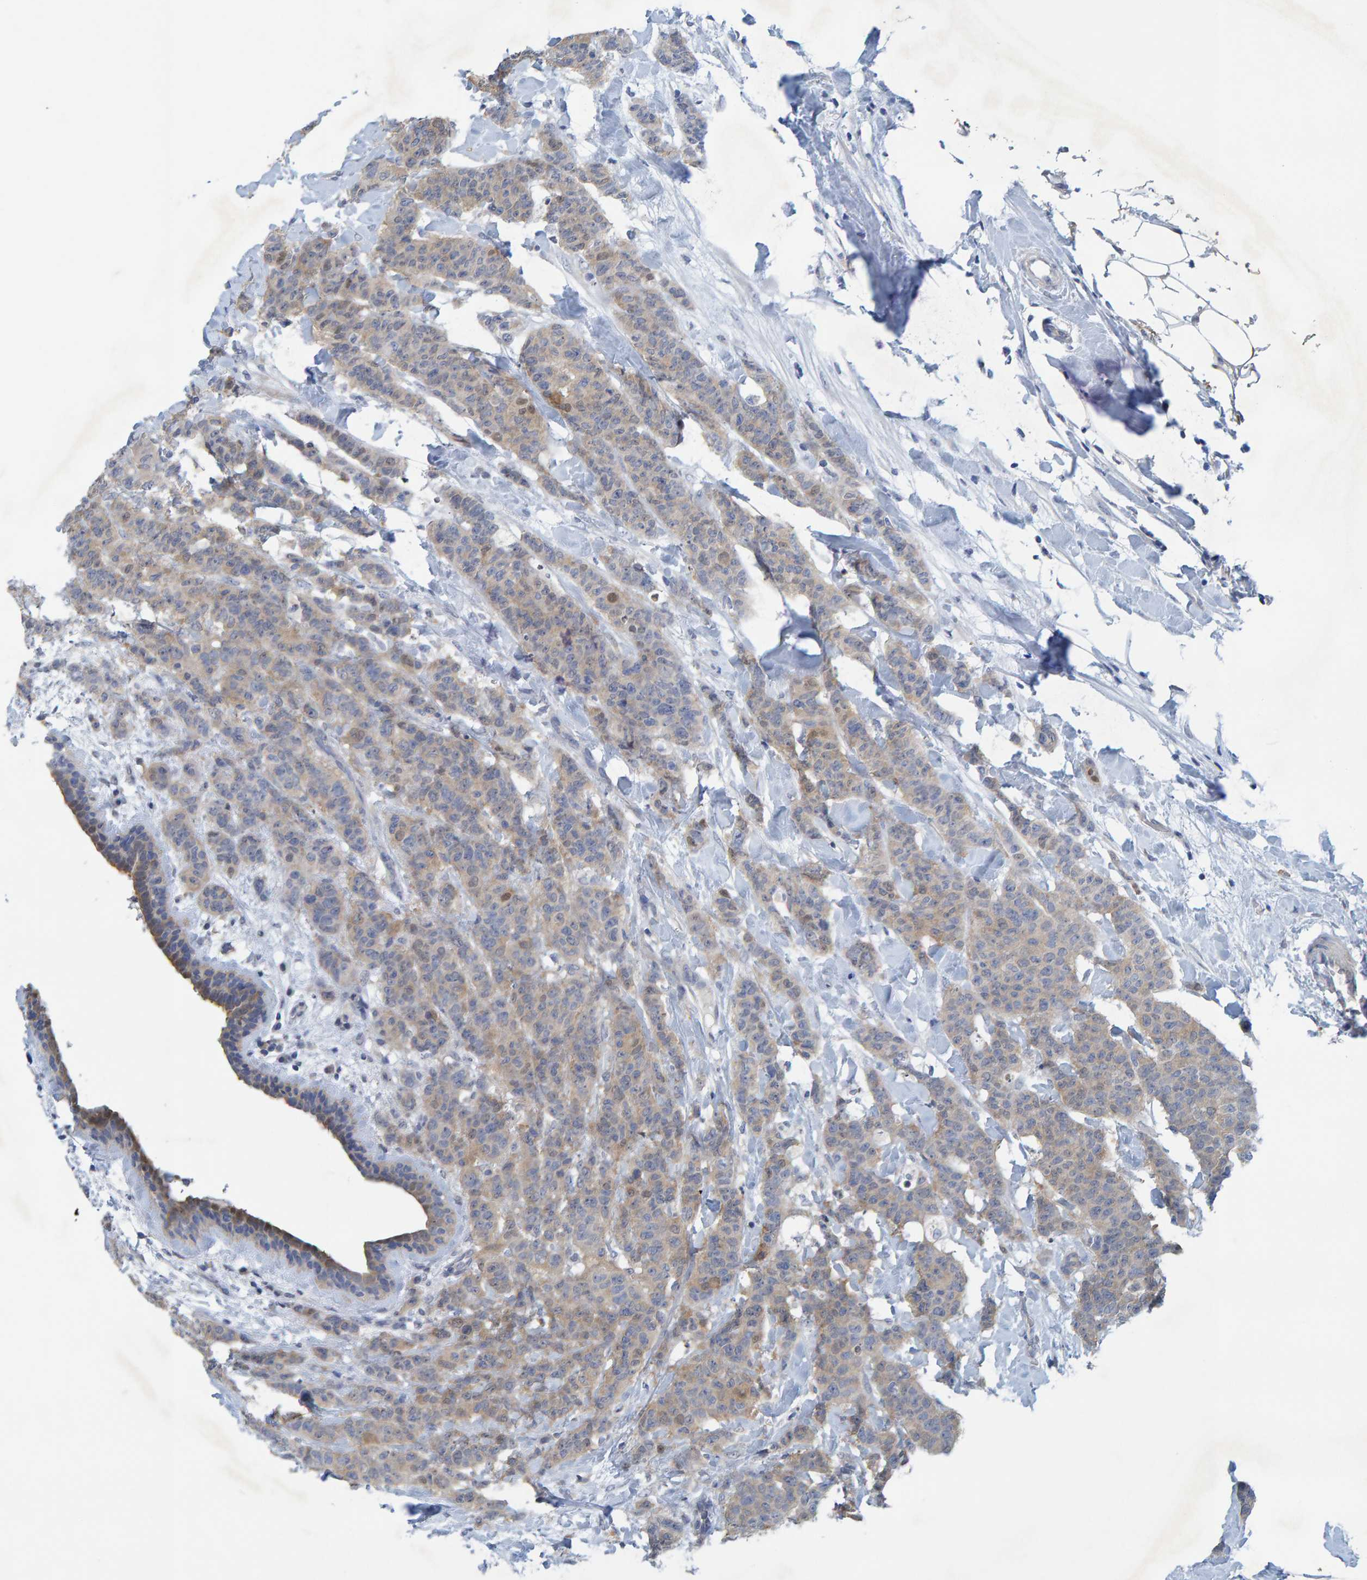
{"staining": {"intensity": "weak", "quantity": "25%-75%", "location": "cytoplasmic/membranous"}, "tissue": "breast cancer", "cell_type": "Tumor cells", "image_type": "cancer", "snomed": [{"axis": "morphology", "description": "Normal tissue, NOS"}, {"axis": "morphology", "description": "Duct carcinoma"}, {"axis": "topography", "description": "Breast"}], "caption": "This micrograph displays immunohistochemistry staining of breast cancer, with low weak cytoplasmic/membranous staining in about 25%-75% of tumor cells.", "gene": "ALAD", "patient": {"sex": "female", "age": 40}}